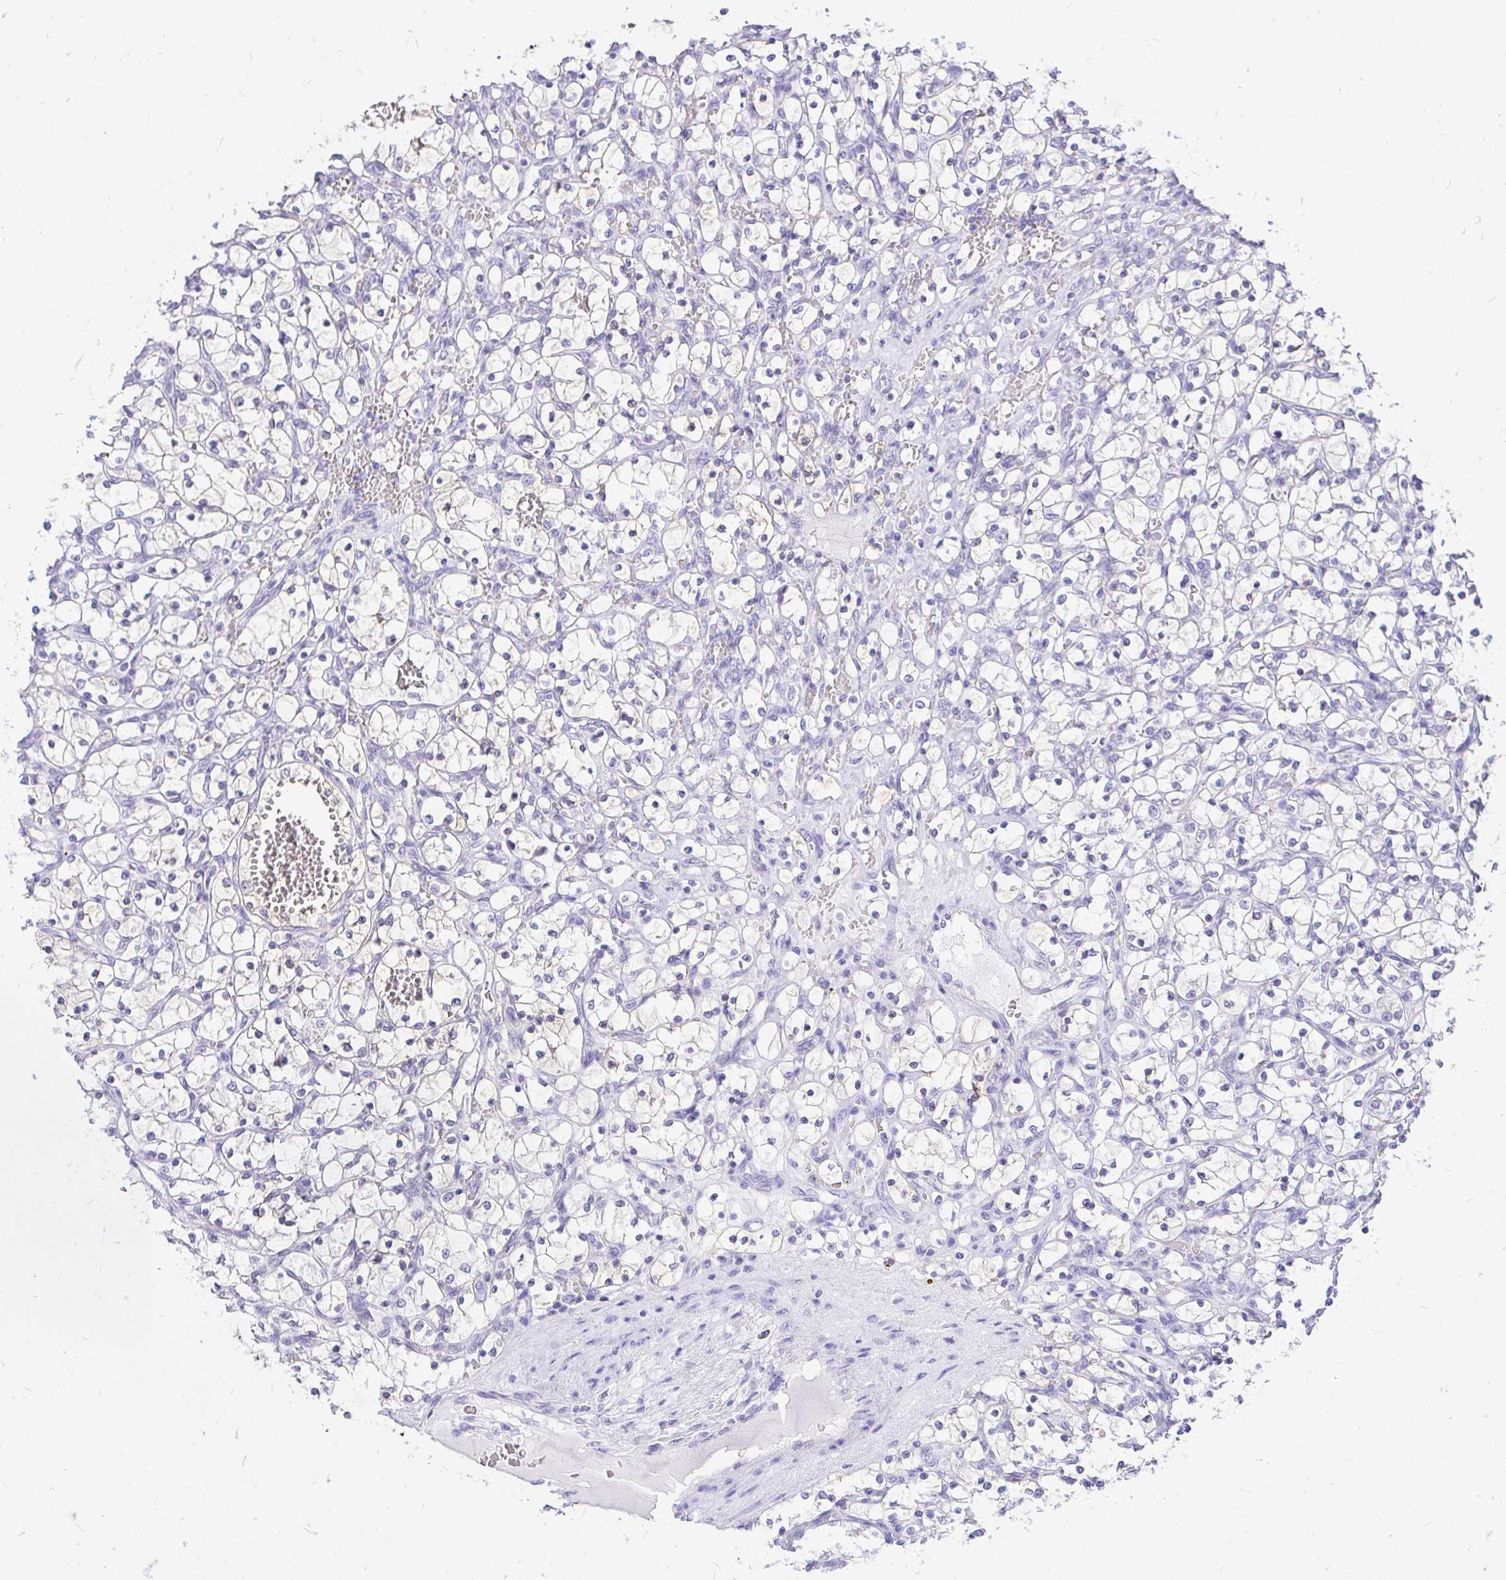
{"staining": {"intensity": "negative", "quantity": "none", "location": "none"}, "tissue": "renal cancer", "cell_type": "Tumor cells", "image_type": "cancer", "snomed": [{"axis": "morphology", "description": "Adenocarcinoma, NOS"}, {"axis": "topography", "description": "Kidney"}], "caption": "Human adenocarcinoma (renal) stained for a protein using IHC reveals no expression in tumor cells.", "gene": "FATE1", "patient": {"sex": "female", "age": 69}}